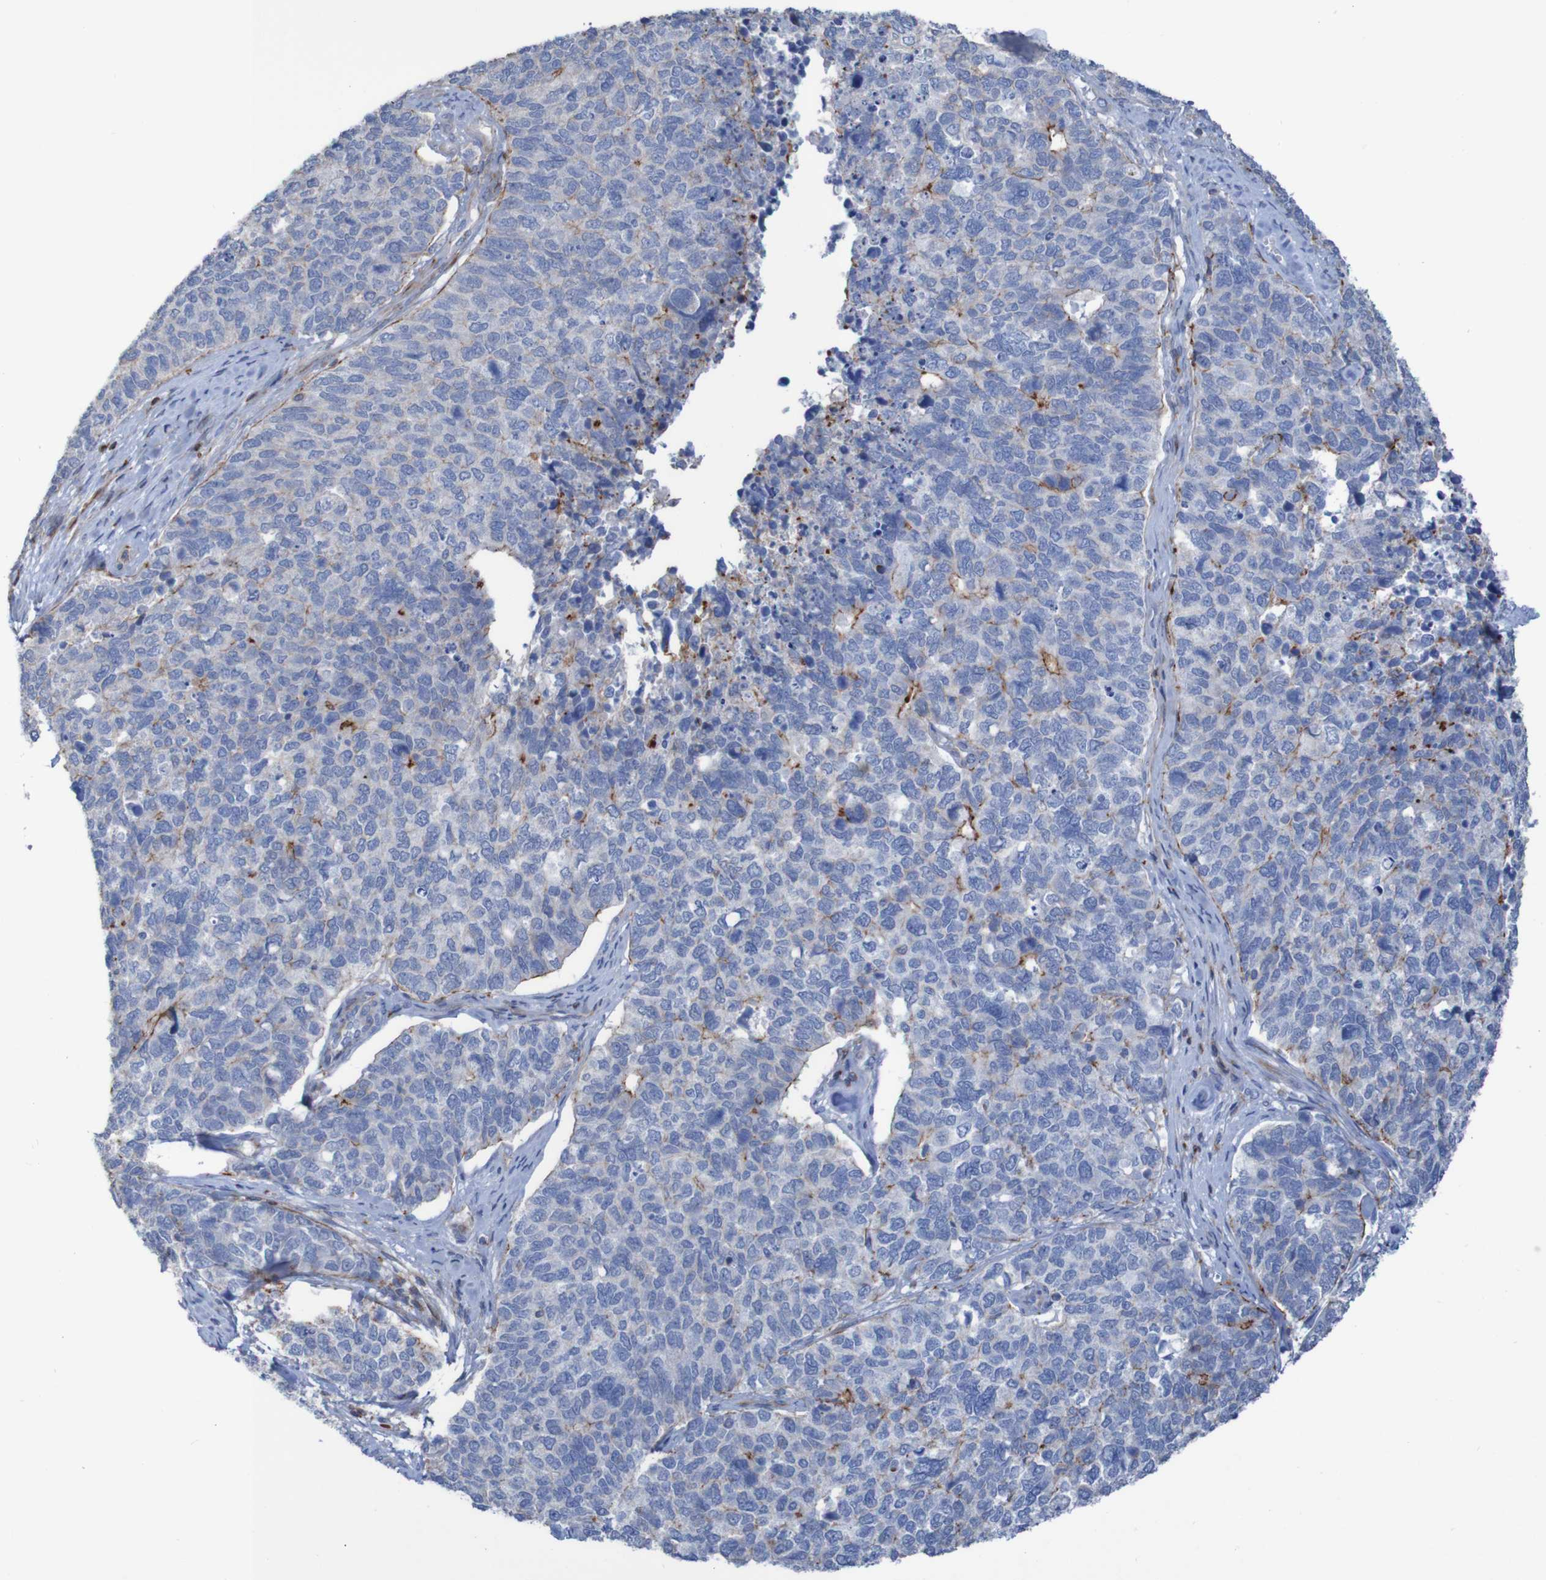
{"staining": {"intensity": "negative", "quantity": "none", "location": "none"}, "tissue": "cervical cancer", "cell_type": "Tumor cells", "image_type": "cancer", "snomed": [{"axis": "morphology", "description": "Squamous cell carcinoma, NOS"}, {"axis": "topography", "description": "Cervix"}], "caption": "Photomicrograph shows no protein staining in tumor cells of cervical cancer tissue.", "gene": "RNF182", "patient": {"sex": "female", "age": 63}}